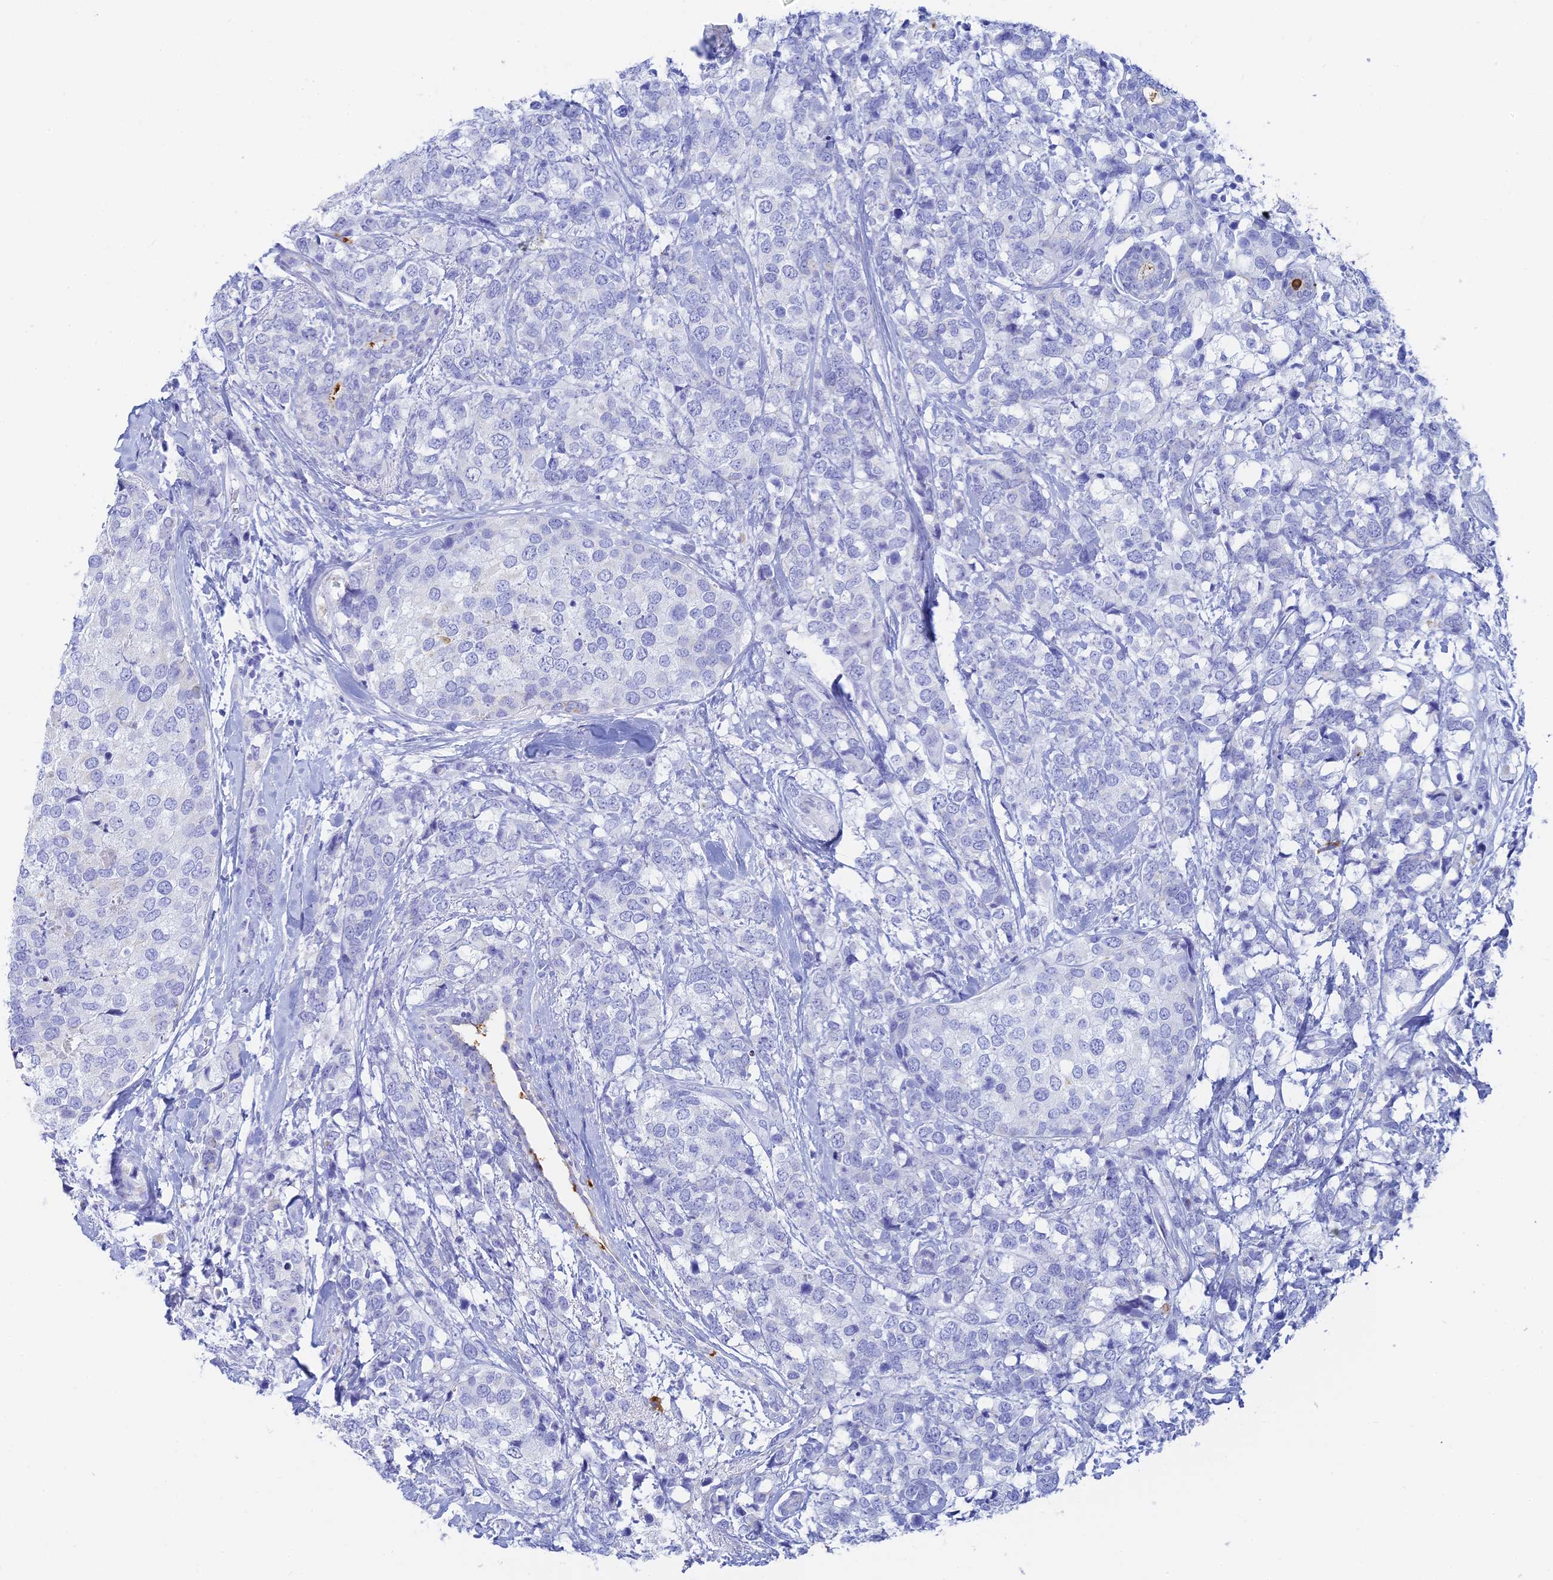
{"staining": {"intensity": "negative", "quantity": "none", "location": "none"}, "tissue": "breast cancer", "cell_type": "Tumor cells", "image_type": "cancer", "snomed": [{"axis": "morphology", "description": "Lobular carcinoma"}, {"axis": "topography", "description": "Breast"}], "caption": "Immunohistochemistry (IHC) of human lobular carcinoma (breast) shows no positivity in tumor cells.", "gene": "CEP152", "patient": {"sex": "female", "age": 59}}